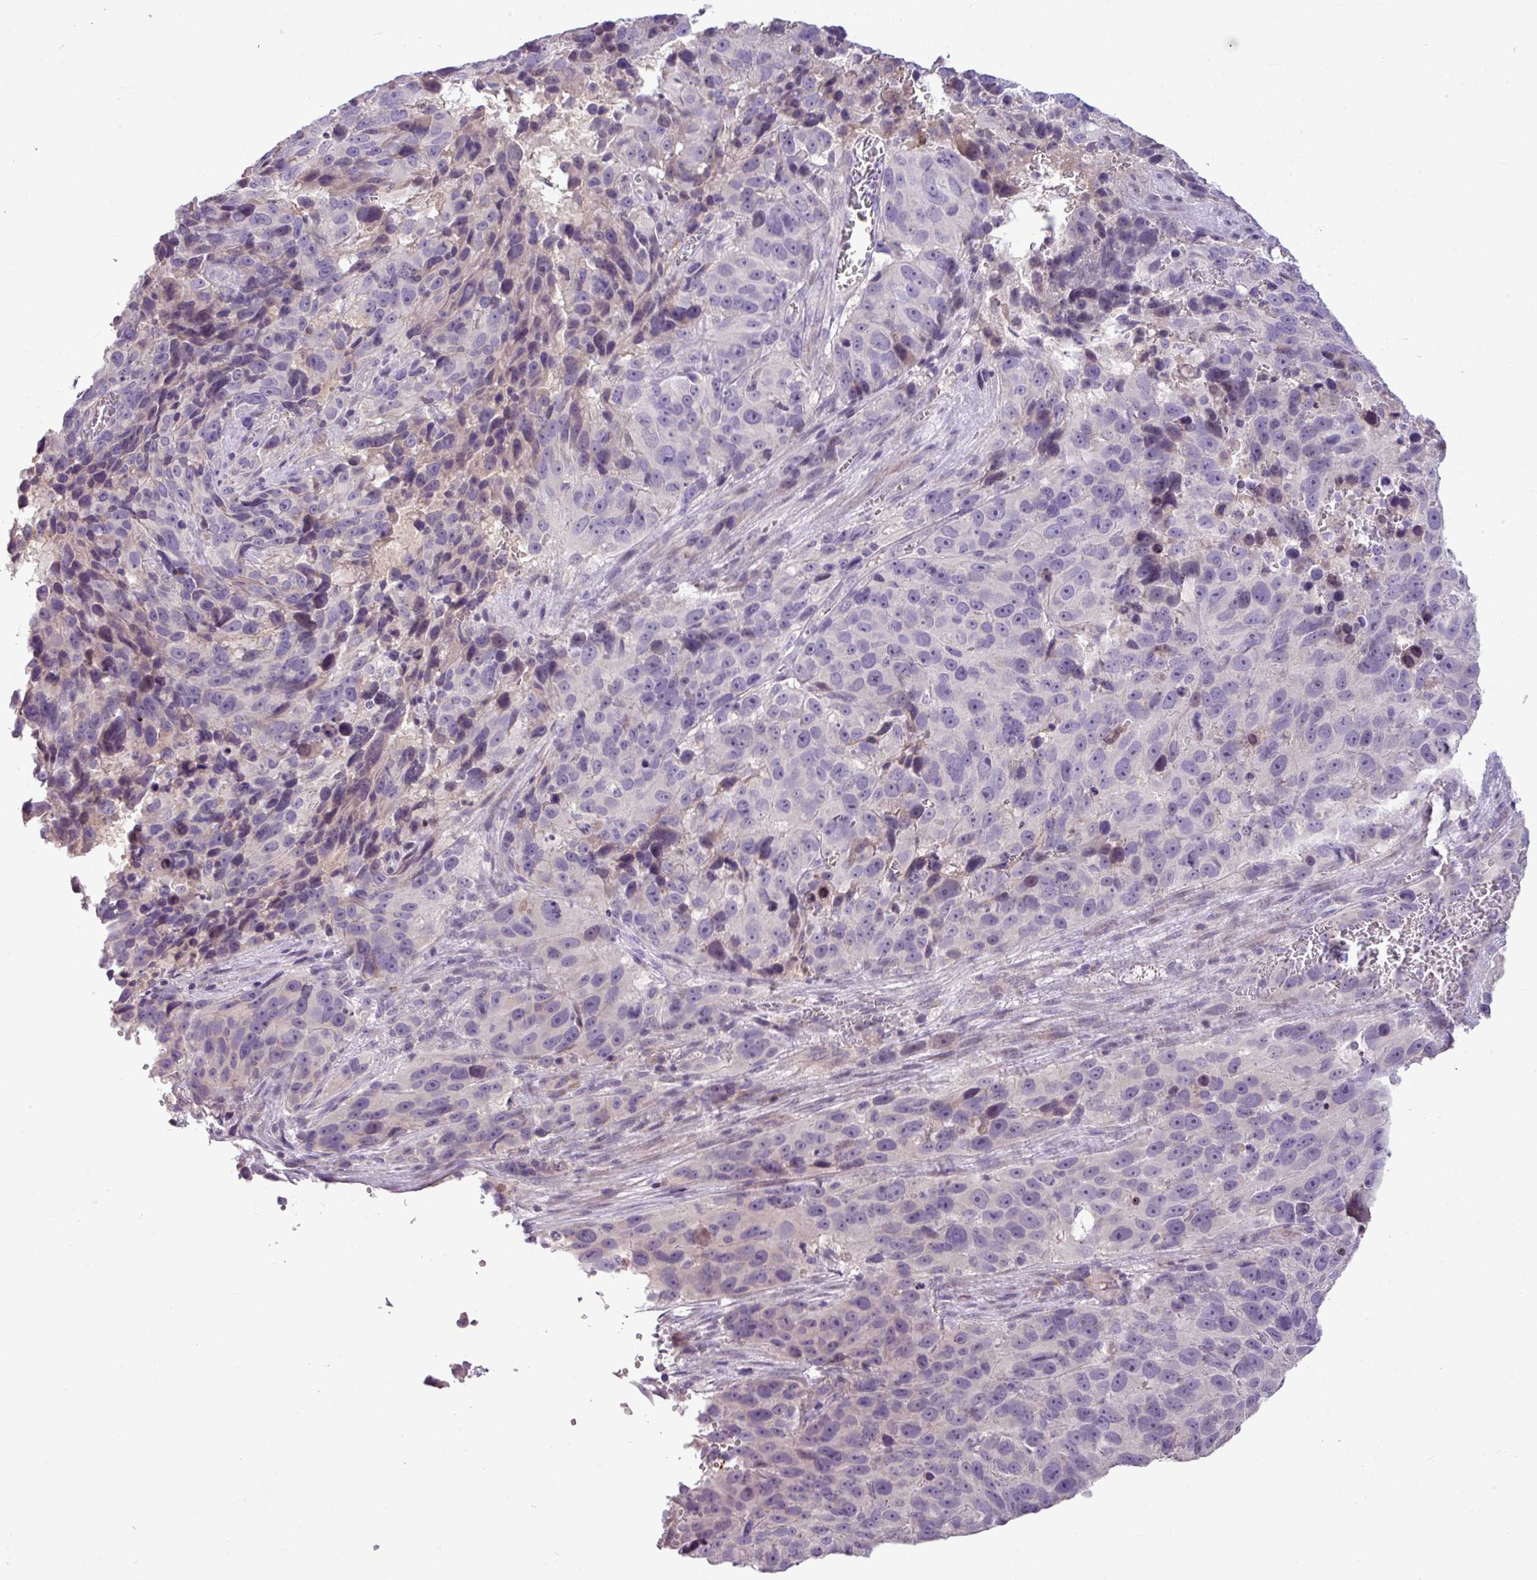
{"staining": {"intensity": "negative", "quantity": "none", "location": "none"}, "tissue": "melanoma", "cell_type": "Tumor cells", "image_type": "cancer", "snomed": [{"axis": "morphology", "description": "Malignant melanoma, NOS"}, {"axis": "topography", "description": "Skin"}], "caption": "Immunohistochemistry micrograph of neoplastic tissue: human malignant melanoma stained with DAB exhibits no significant protein positivity in tumor cells.", "gene": "IL17A", "patient": {"sex": "male", "age": 84}}